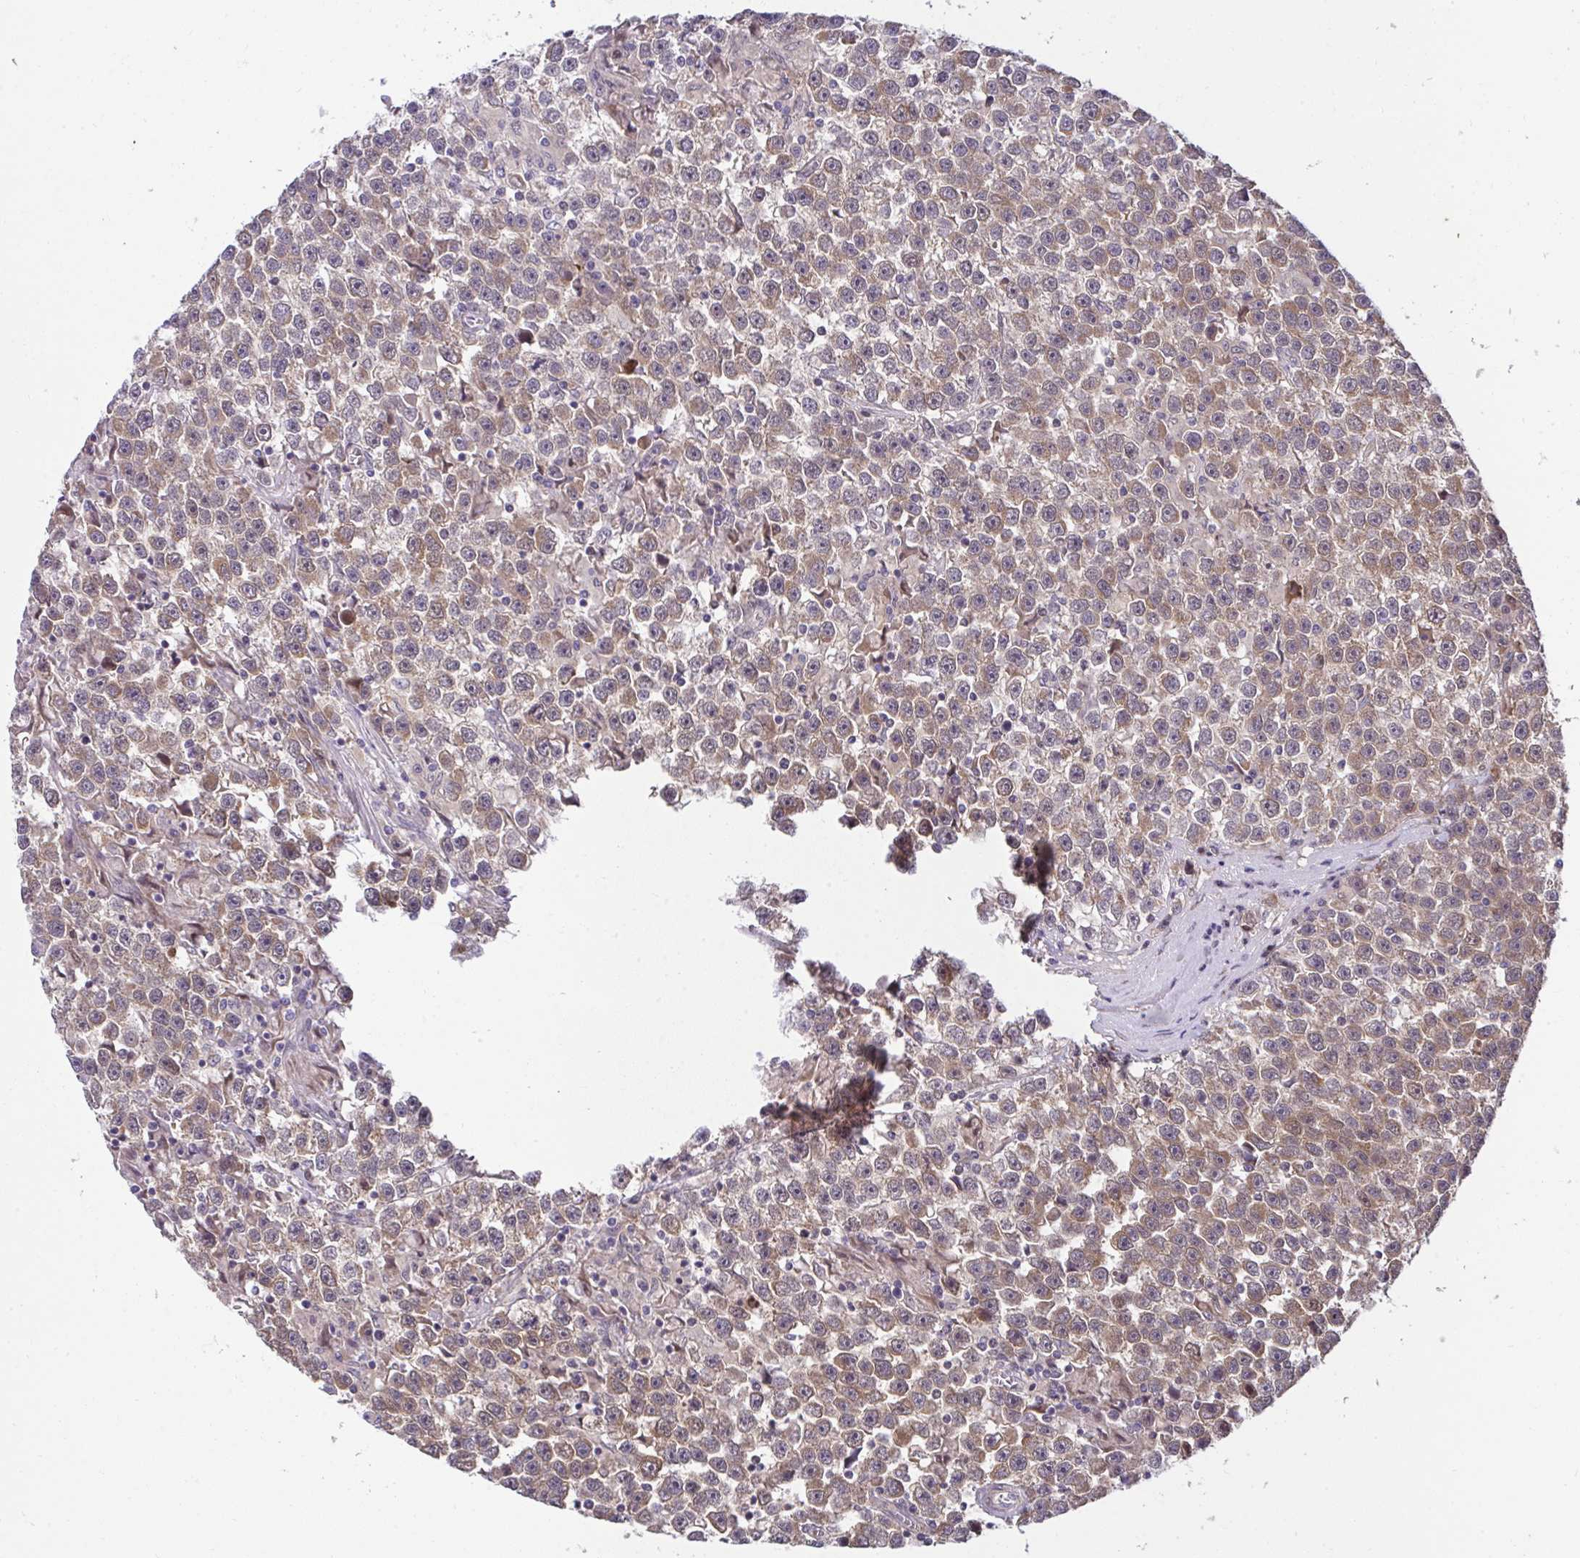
{"staining": {"intensity": "moderate", "quantity": ">75%", "location": "cytoplasmic/membranous"}, "tissue": "testis cancer", "cell_type": "Tumor cells", "image_type": "cancer", "snomed": [{"axis": "morphology", "description": "Seminoma, NOS"}, {"axis": "topography", "description": "Testis"}], "caption": "The micrograph displays staining of testis cancer (seminoma), revealing moderate cytoplasmic/membranous protein expression (brown color) within tumor cells. The staining is performed using DAB (3,3'-diaminobenzidine) brown chromogen to label protein expression. The nuclei are counter-stained blue using hematoxylin.", "gene": "RDH14", "patient": {"sex": "male", "age": 31}}